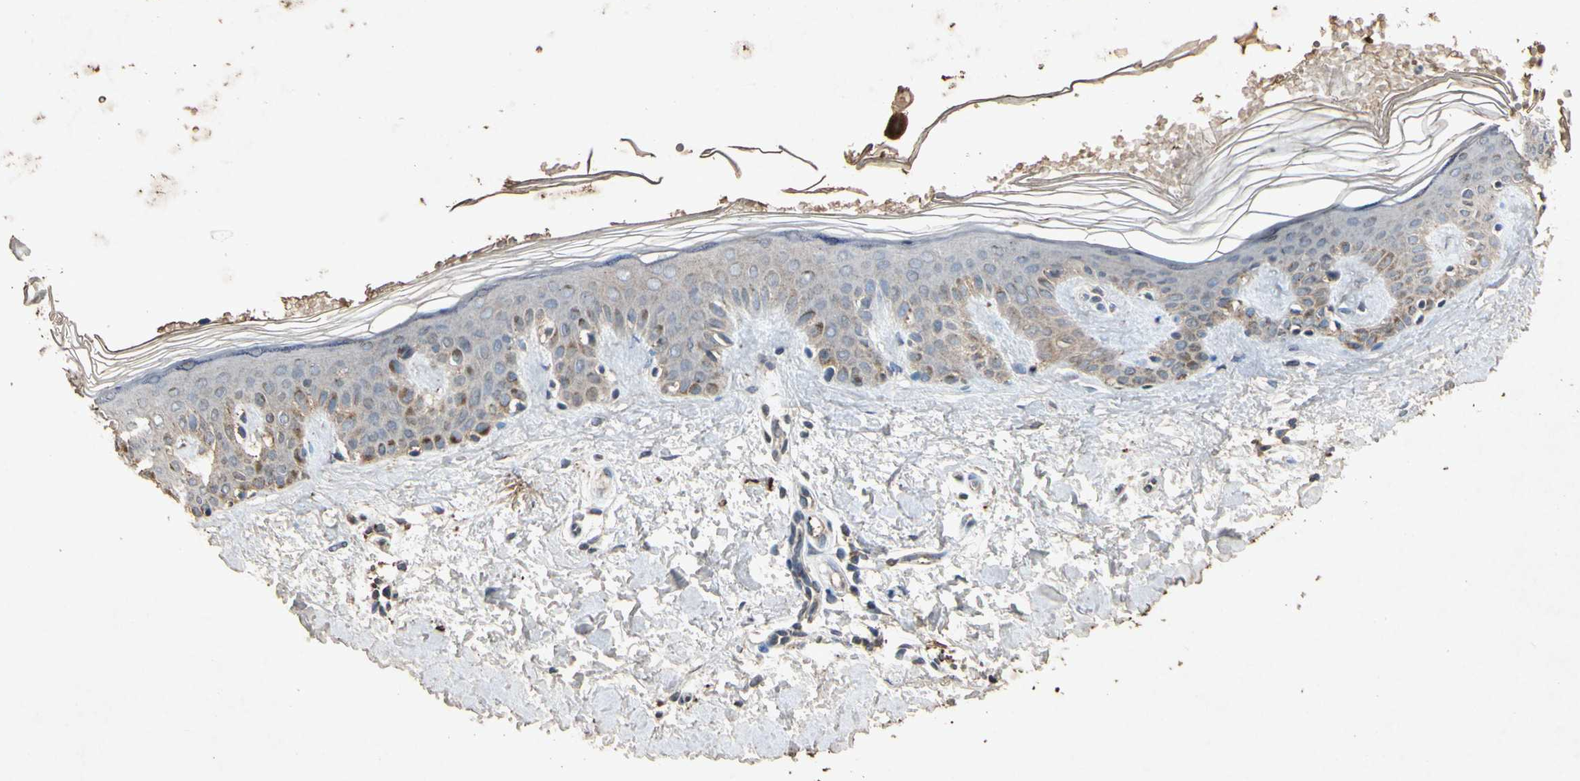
{"staining": {"intensity": "weak", "quantity": ">75%", "location": "cytoplasmic/membranous"}, "tissue": "skin", "cell_type": "Fibroblasts", "image_type": "normal", "snomed": [{"axis": "morphology", "description": "Normal tissue, NOS"}, {"axis": "topography", "description": "Skin"}], "caption": "Protein expression analysis of benign human skin reveals weak cytoplasmic/membranous staining in about >75% of fibroblasts. Immunohistochemistry stains the protein in brown and the nuclei are stained blue.", "gene": "MSRB1", "patient": {"sex": "male", "age": 67}}